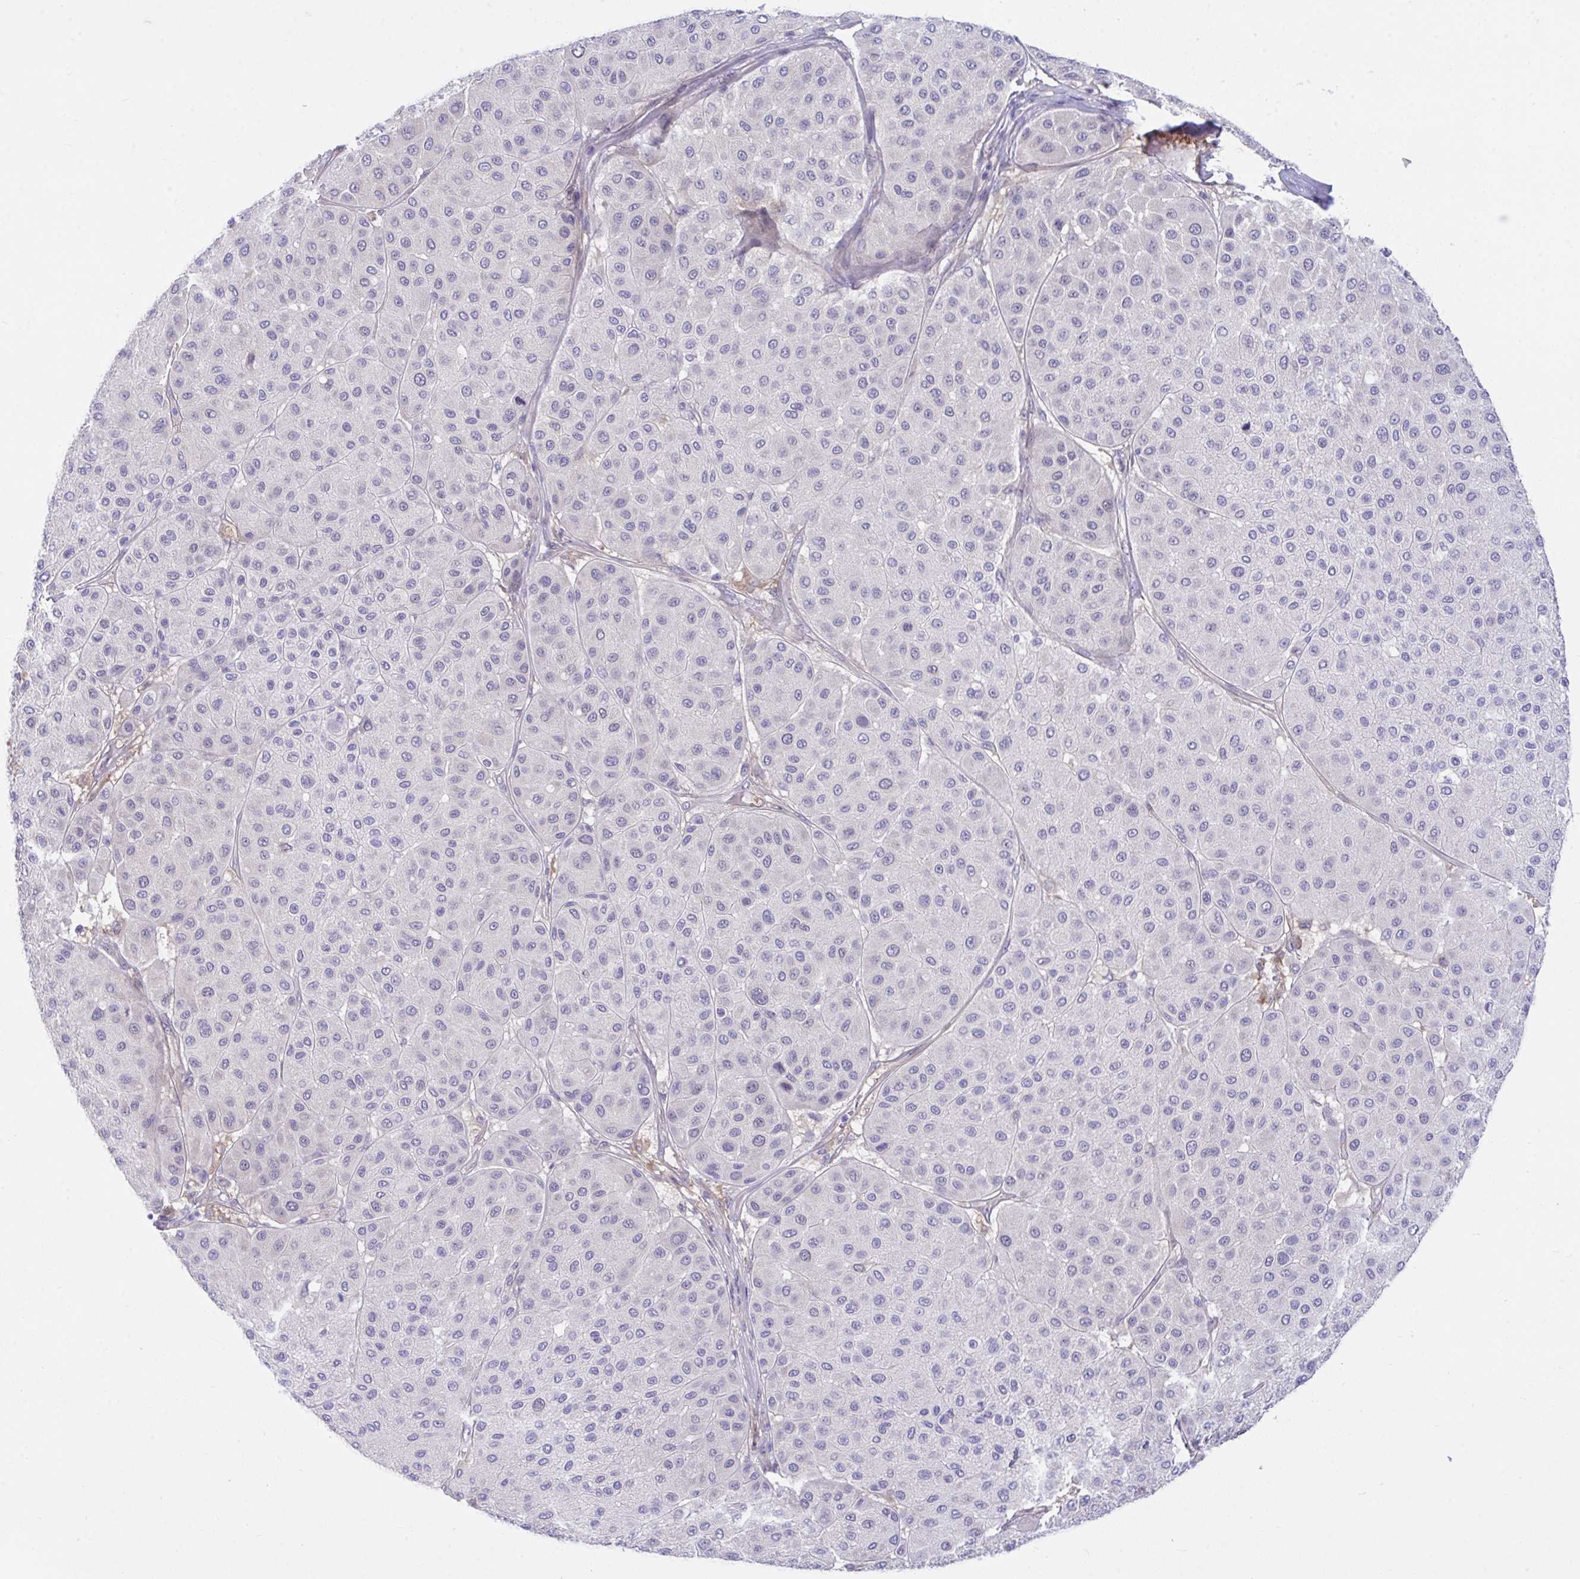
{"staining": {"intensity": "negative", "quantity": "none", "location": "none"}, "tissue": "melanoma", "cell_type": "Tumor cells", "image_type": "cancer", "snomed": [{"axis": "morphology", "description": "Malignant melanoma, Metastatic site"}, {"axis": "topography", "description": "Smooth muscle"}], "caption": "This histopathology image is of melanoma stained with immunohistochemistry to label a protein in brown with the nuclei are counter-stained blue. There is no positivity in tumor cells.", "gene": "CENPQ", "patient": {"sex": "male", "age": 41}}